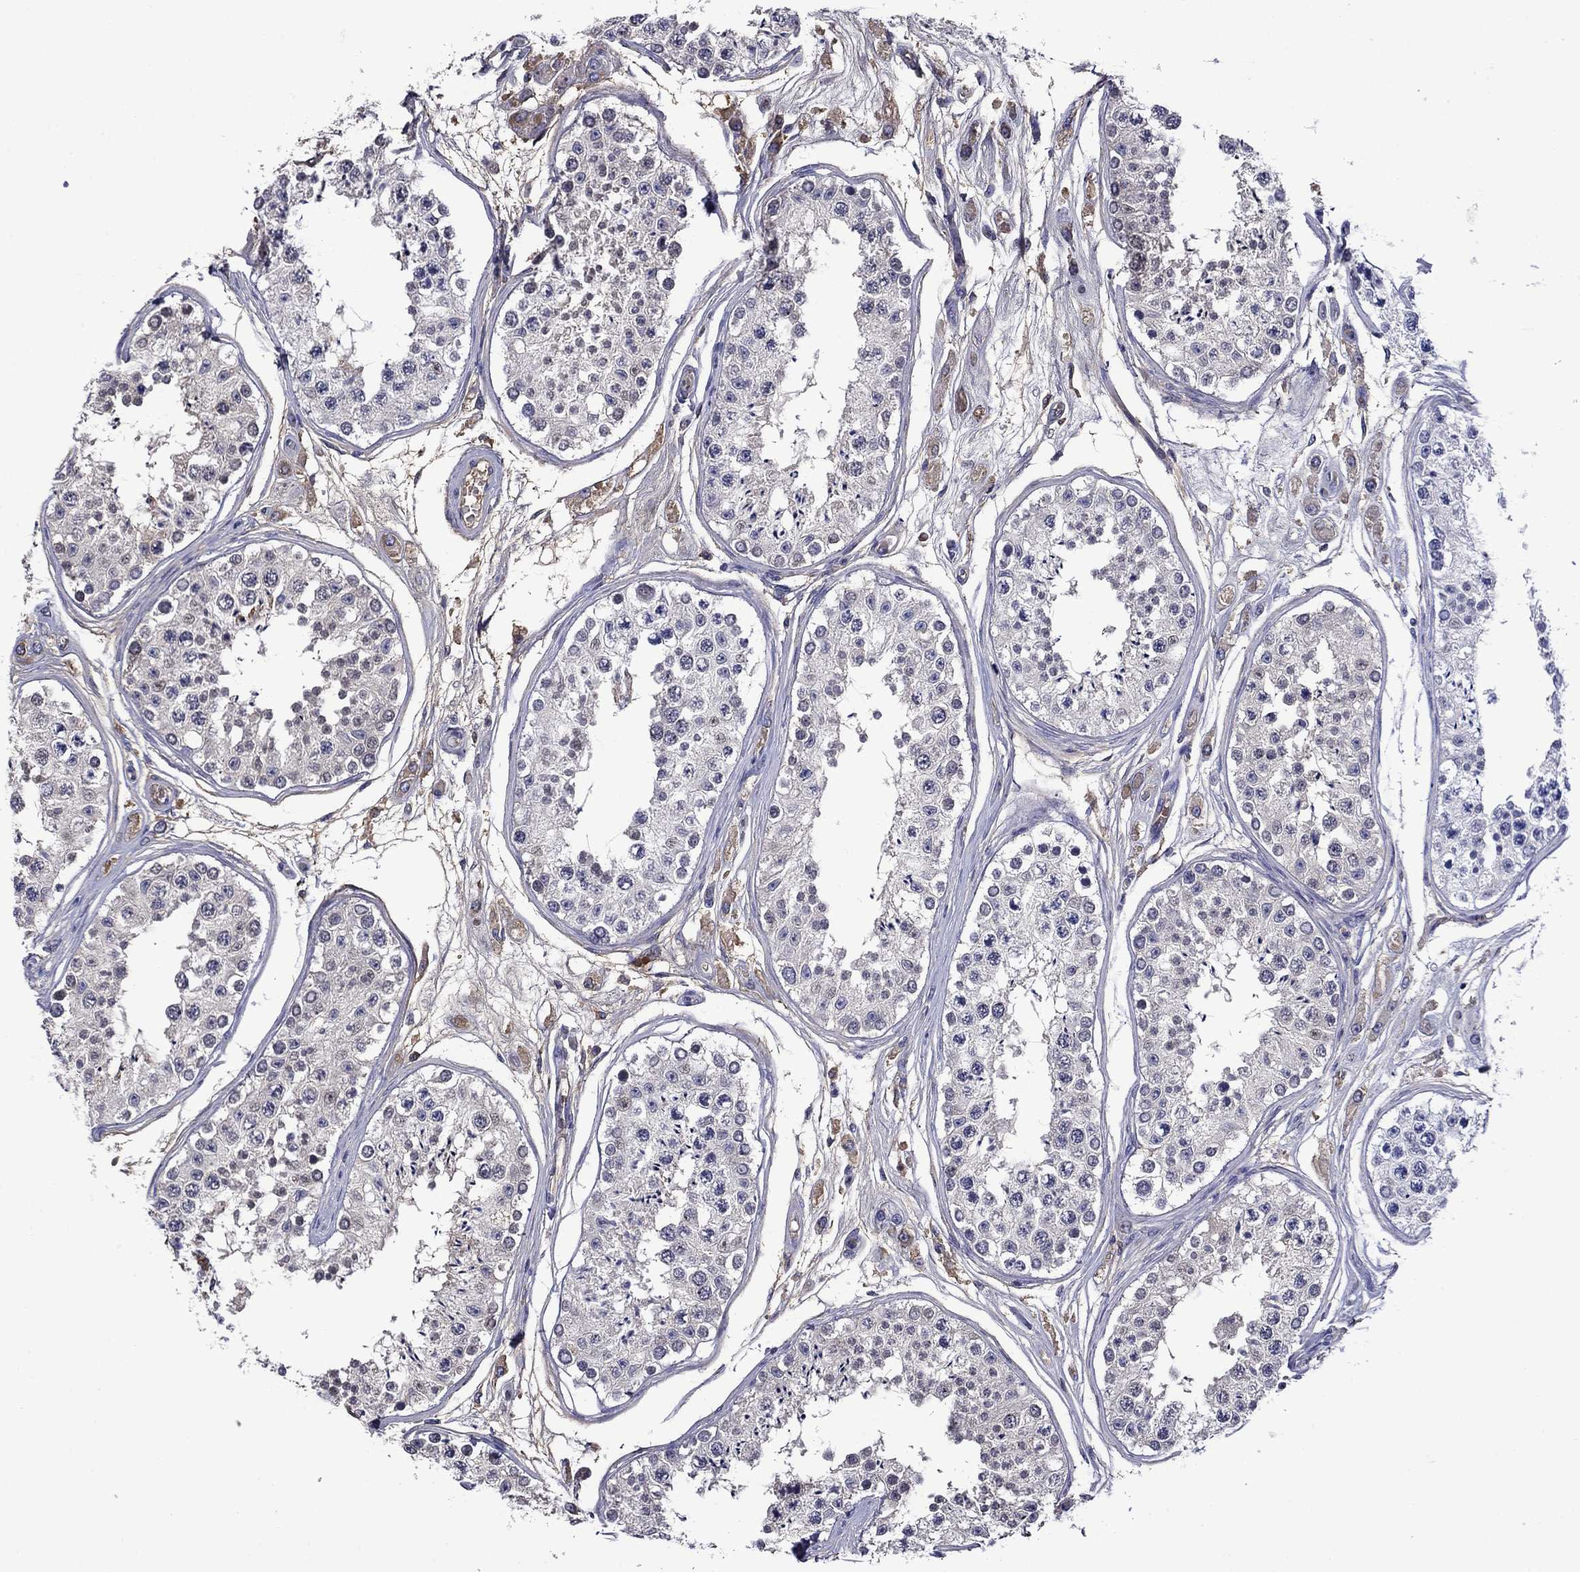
{"staining": {"intensity": "negative", "quantity": "none", "location": "none"}, "tissue": "testis", "cell_type": "Cells in seminiferous ducts", "image_type": "normal", "snomed": [{"axis": "morphology", "description": "Normal tissue, NOS"}, {"axis": "topography", "description": "Testis"}], "caption": "The photomicrograph shows no staining of cells in seminiferous ducts in benign testis.", "gene": "APOA2", "patient": {"sex": "male", "age": 25}}